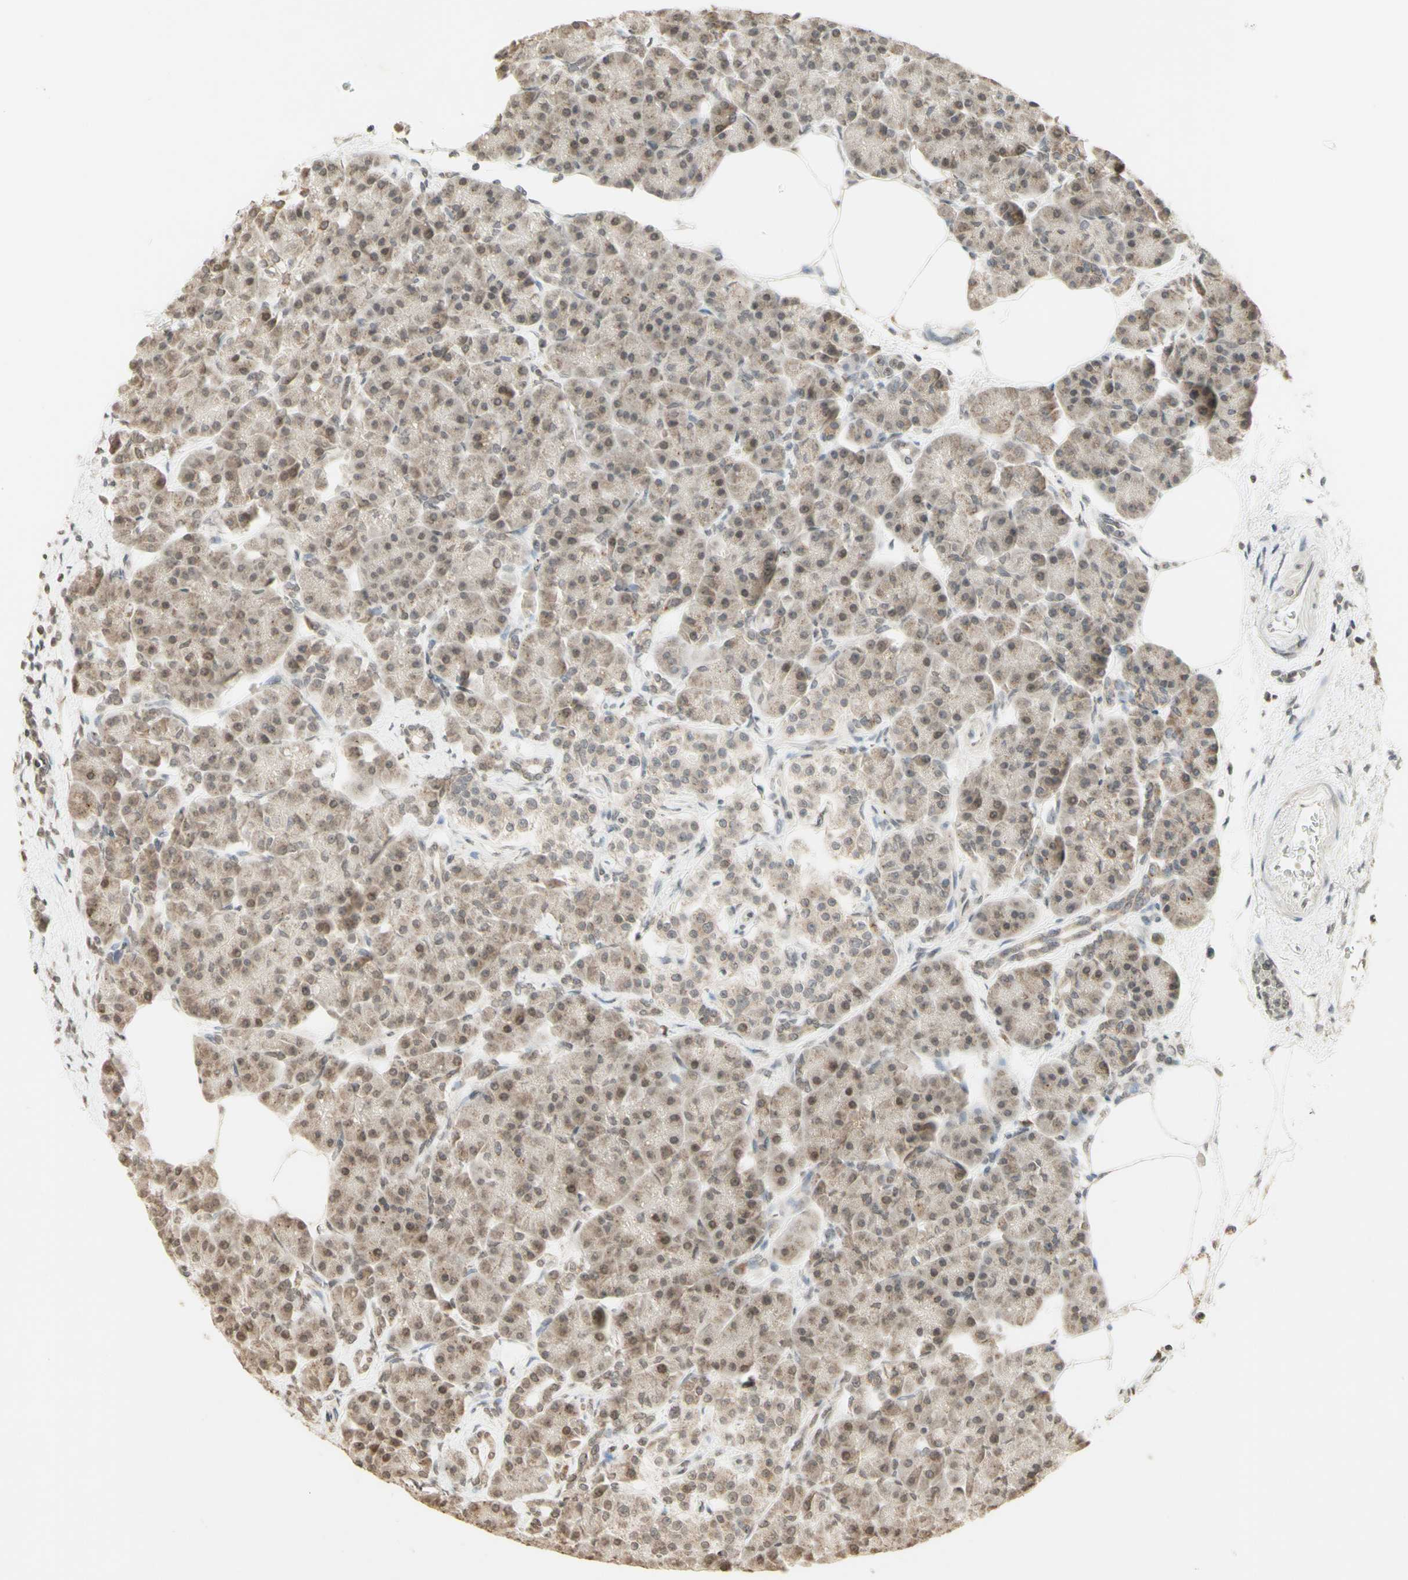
{"staining": {"intensity": "weak", "quantity": ">75%", "location": "cytoplasmic/membranous,nuclear"}, "tissue": "pancreas", "cell_type": "Exocrine glandular cells", "image_type": "normal", "snomed": [{"axis": "morphology", "description": "Normal tissue, NOS"}, {"axis": "topography", "description": "Pancreas"}], "caption": "Protein expression analysis of benign pancreas shows weak cytoplasmic/membranous,nuclear expression in about >75% of exocrine glandular cells.", "gene": "CCNI", "patient": {"sex": "female", "age": 70}}